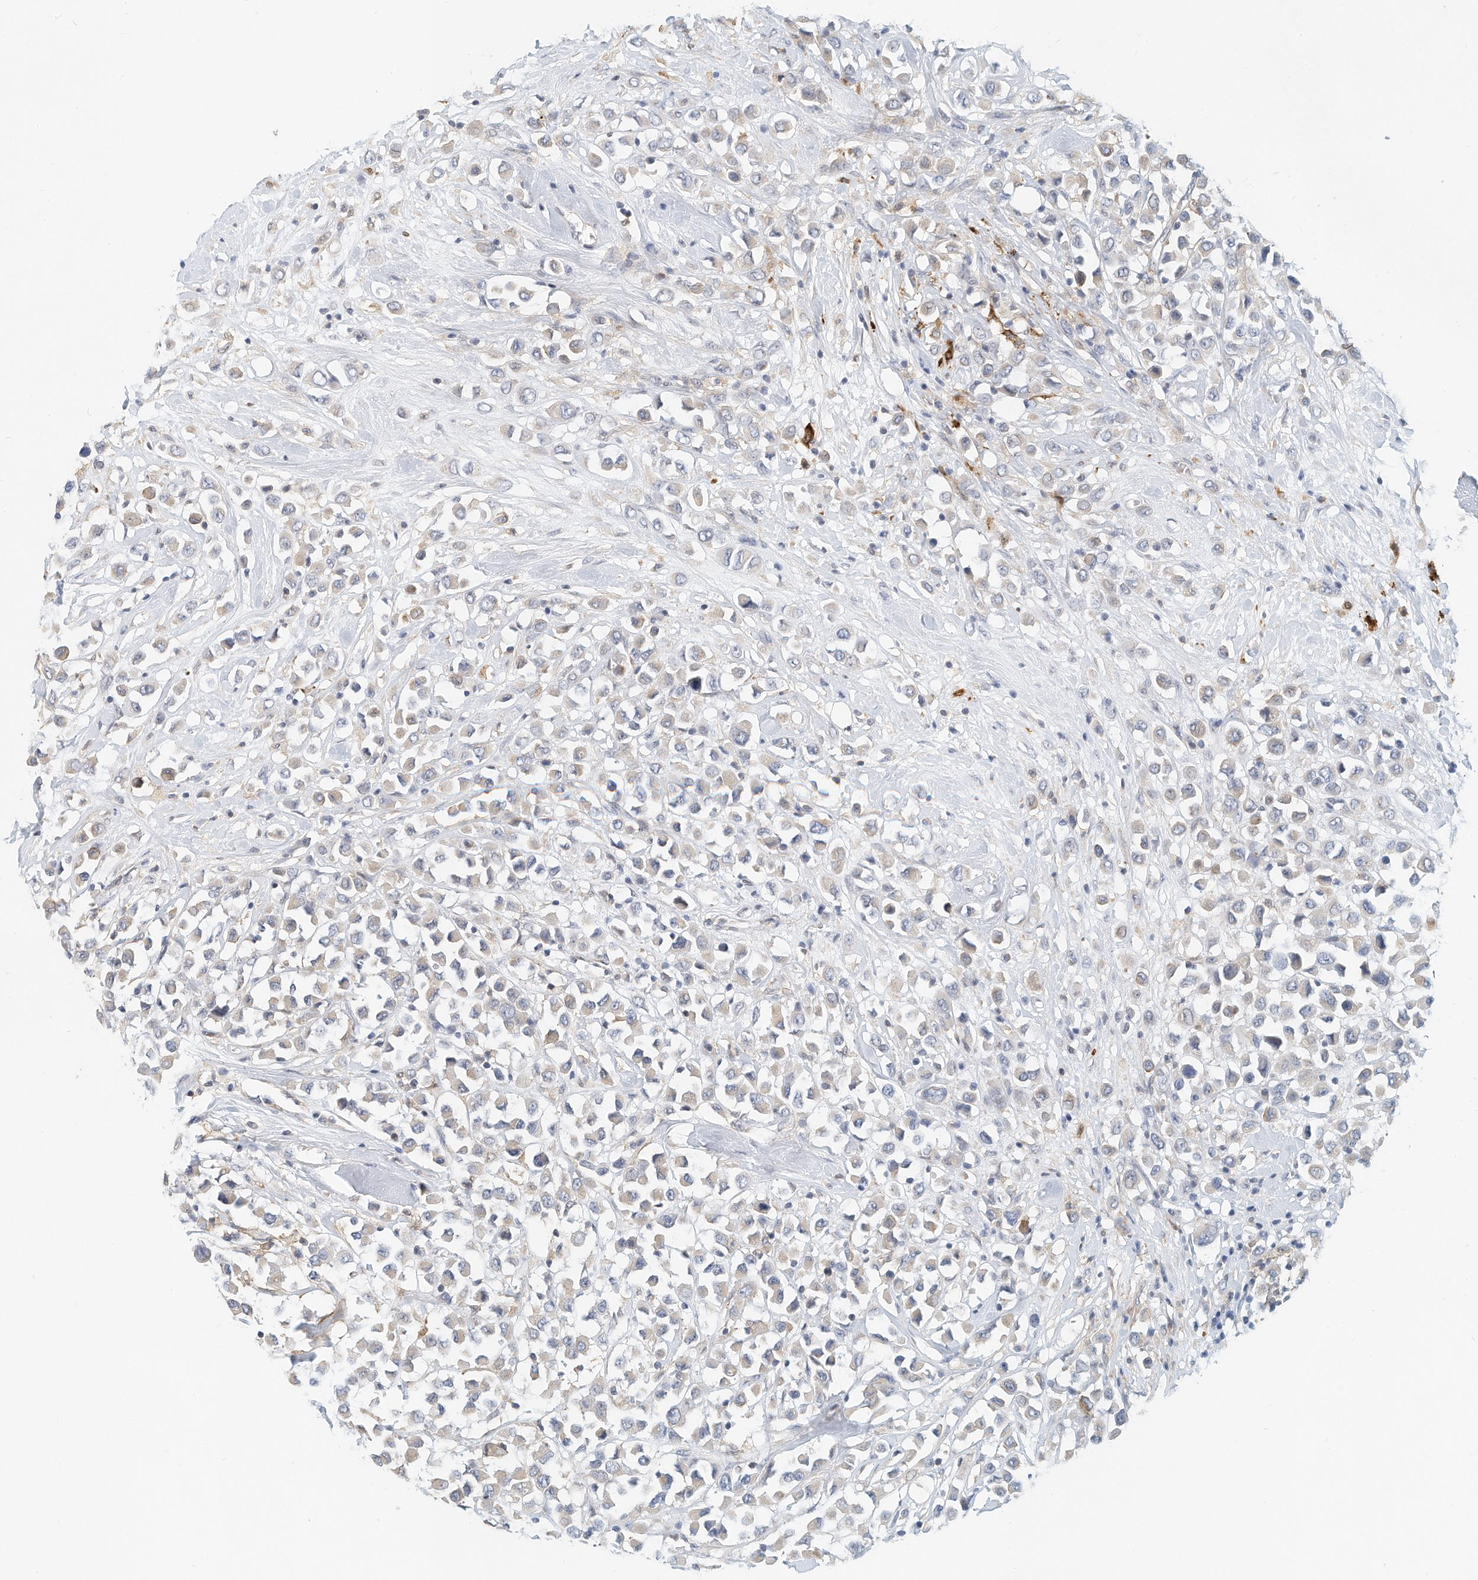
{"staining": {"intensity": "weak", "quantity": "25%-75%", "location": "cytoplasmic/membranous"}, "tissue": "breast cancer", "cell_type": "Tumor cells", "image_type": "cancer", "snomed": [{"axis": "morphology", "description": "Duct carcinoma"}, {"axis": "topography", "description": "Breast"}], "caption": "High-power microscopy captured an IHC image of breast cancer, revealing weak cytoplasmic/membranous expression in about 25%-75% of tumor cells.", "gene": "MICAL1", "patient": {"sex": "female", "age": 61}}